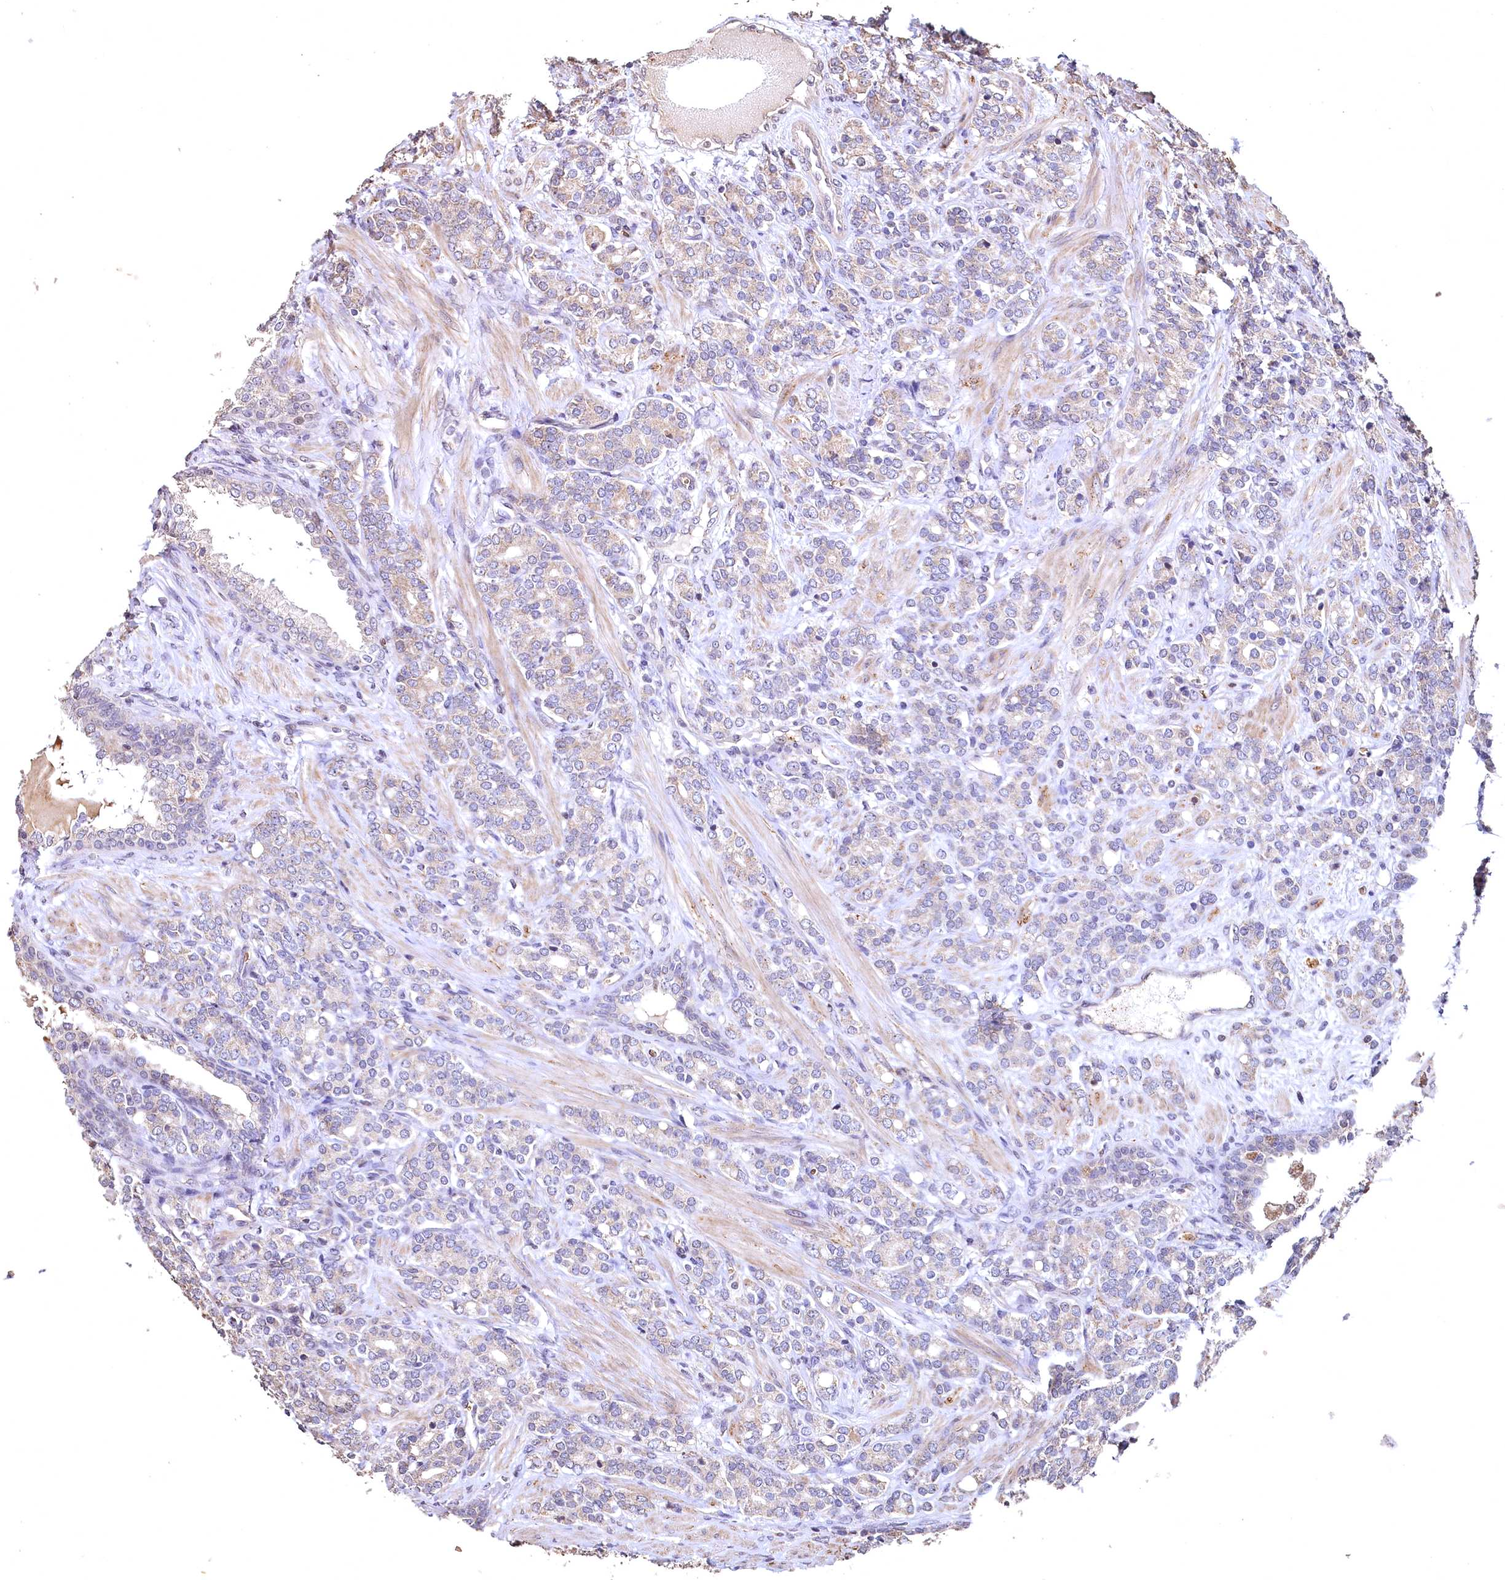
{"staining": {"intensity": "weak", "quantity": "25%-75%", "location": "cytoplasmic/membranous"}, "tissue": "prostate cancer", "cell_type": "Tumor cells", "image_type": "cancer", "snomed": [{"axis": "morphology", "description": "Adenocarcinoma, High grade"}, {"axis": "topography", "description": "Prostate"}], "caption": "Immunohistochemical staining of human prostate cancer reveals low levels of weak cytoplasmic/membranous protein expression in about 25%-75% of tumor cells.", "gene": "SPTA1", "patient": {"sex": "male", "age": 62}}